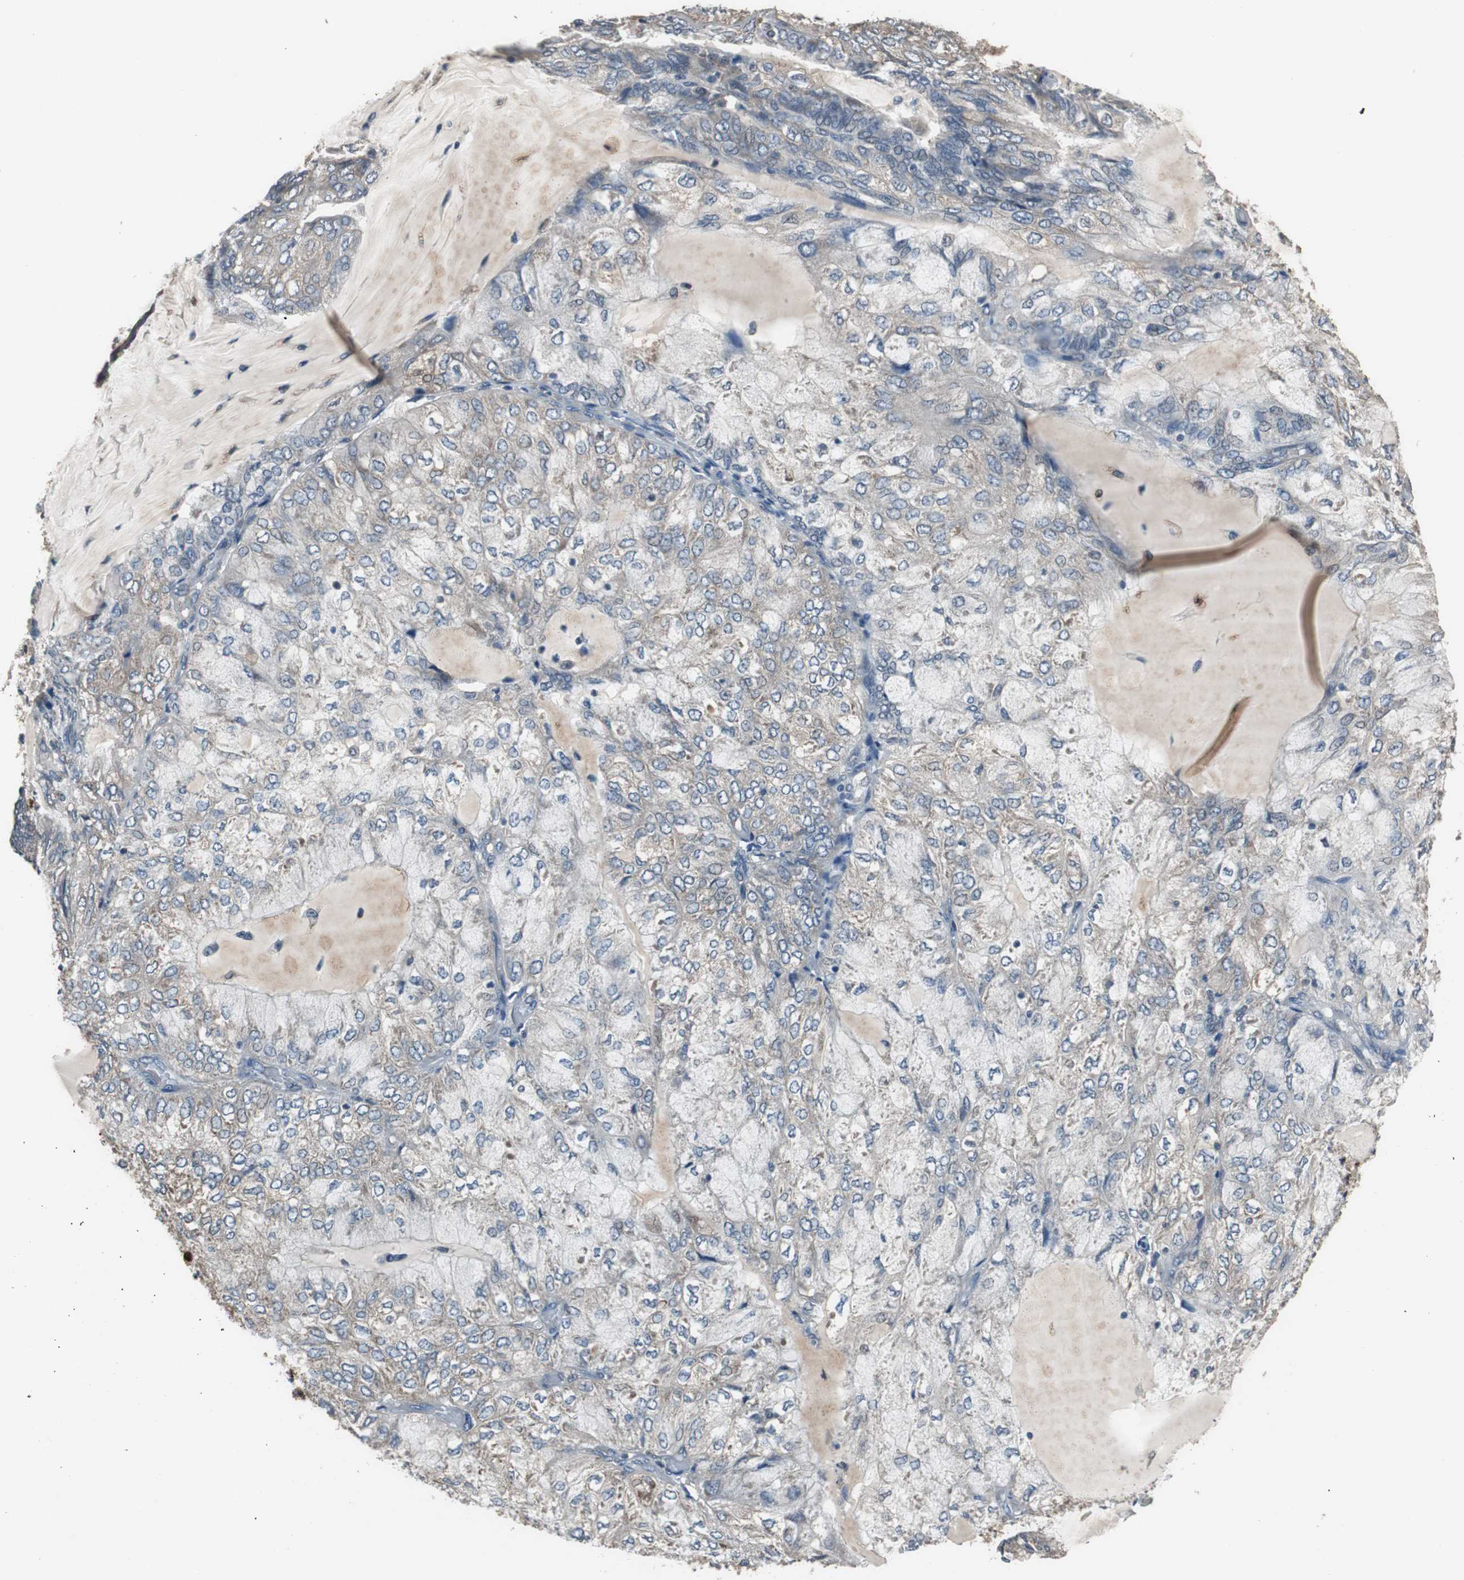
{"staining": {"intensity": "weak", "quantity": "<25%", "location": "cytoplasmic/membranous"}, "tissue": "endometrial cancer", "cell_type": "Tumor cells", "image_type": "cancer", "snomed": [{"axis": "morphology", "description": "Adenocarcinoma, NOS"}, {"axis": "topography", "description": "Endometrium"}], "caption": "Protein analysis of endometrial cancer (adenocarcinoma) demonstrates no significant positivity in tumor cells.", "gene": "PI4KB", "patient": {"sex": "female", "age": 81}}